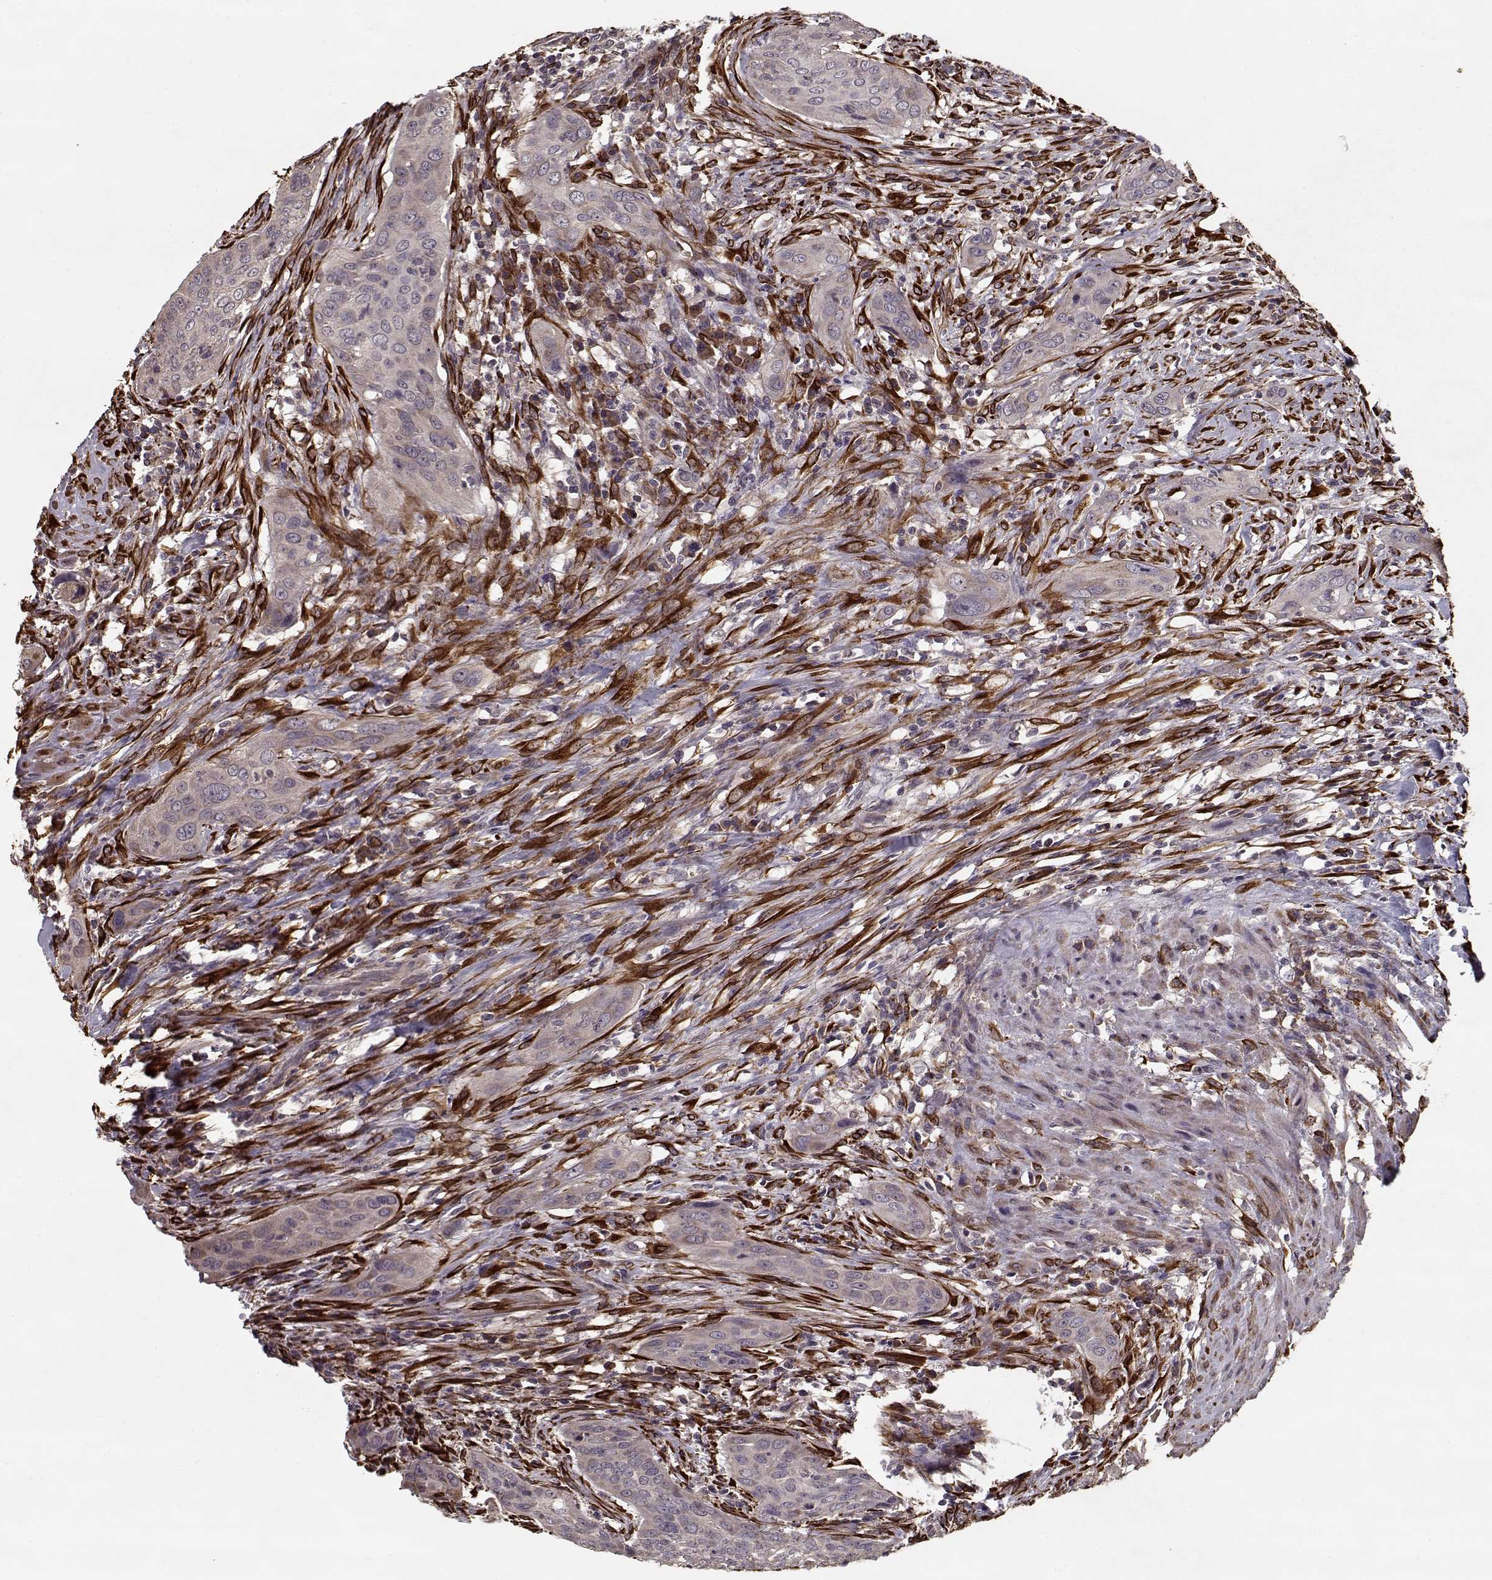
{"staining": {"intensity": "weak", "quantity": ">75%", "location": "cytoplasmic/membranous"}, "tissue": "urothelial cancer", "cell_type": "Tumor cells", "image_type": "cancer", "snomed": [{"axis": "morphology", "description": "Urothelial carcinoma, High grade"}, {"axis": "topography", "description": "Urinary bladder"}], "caption": "Approximately >75% of tumor cells in human urothelial cancer display weak cytoplasmic/membranous protein staining as visualized by brown immunohistochemical staining.", "gene": "IMMP1L", "patient": {"sex": "male", "age": 82}}